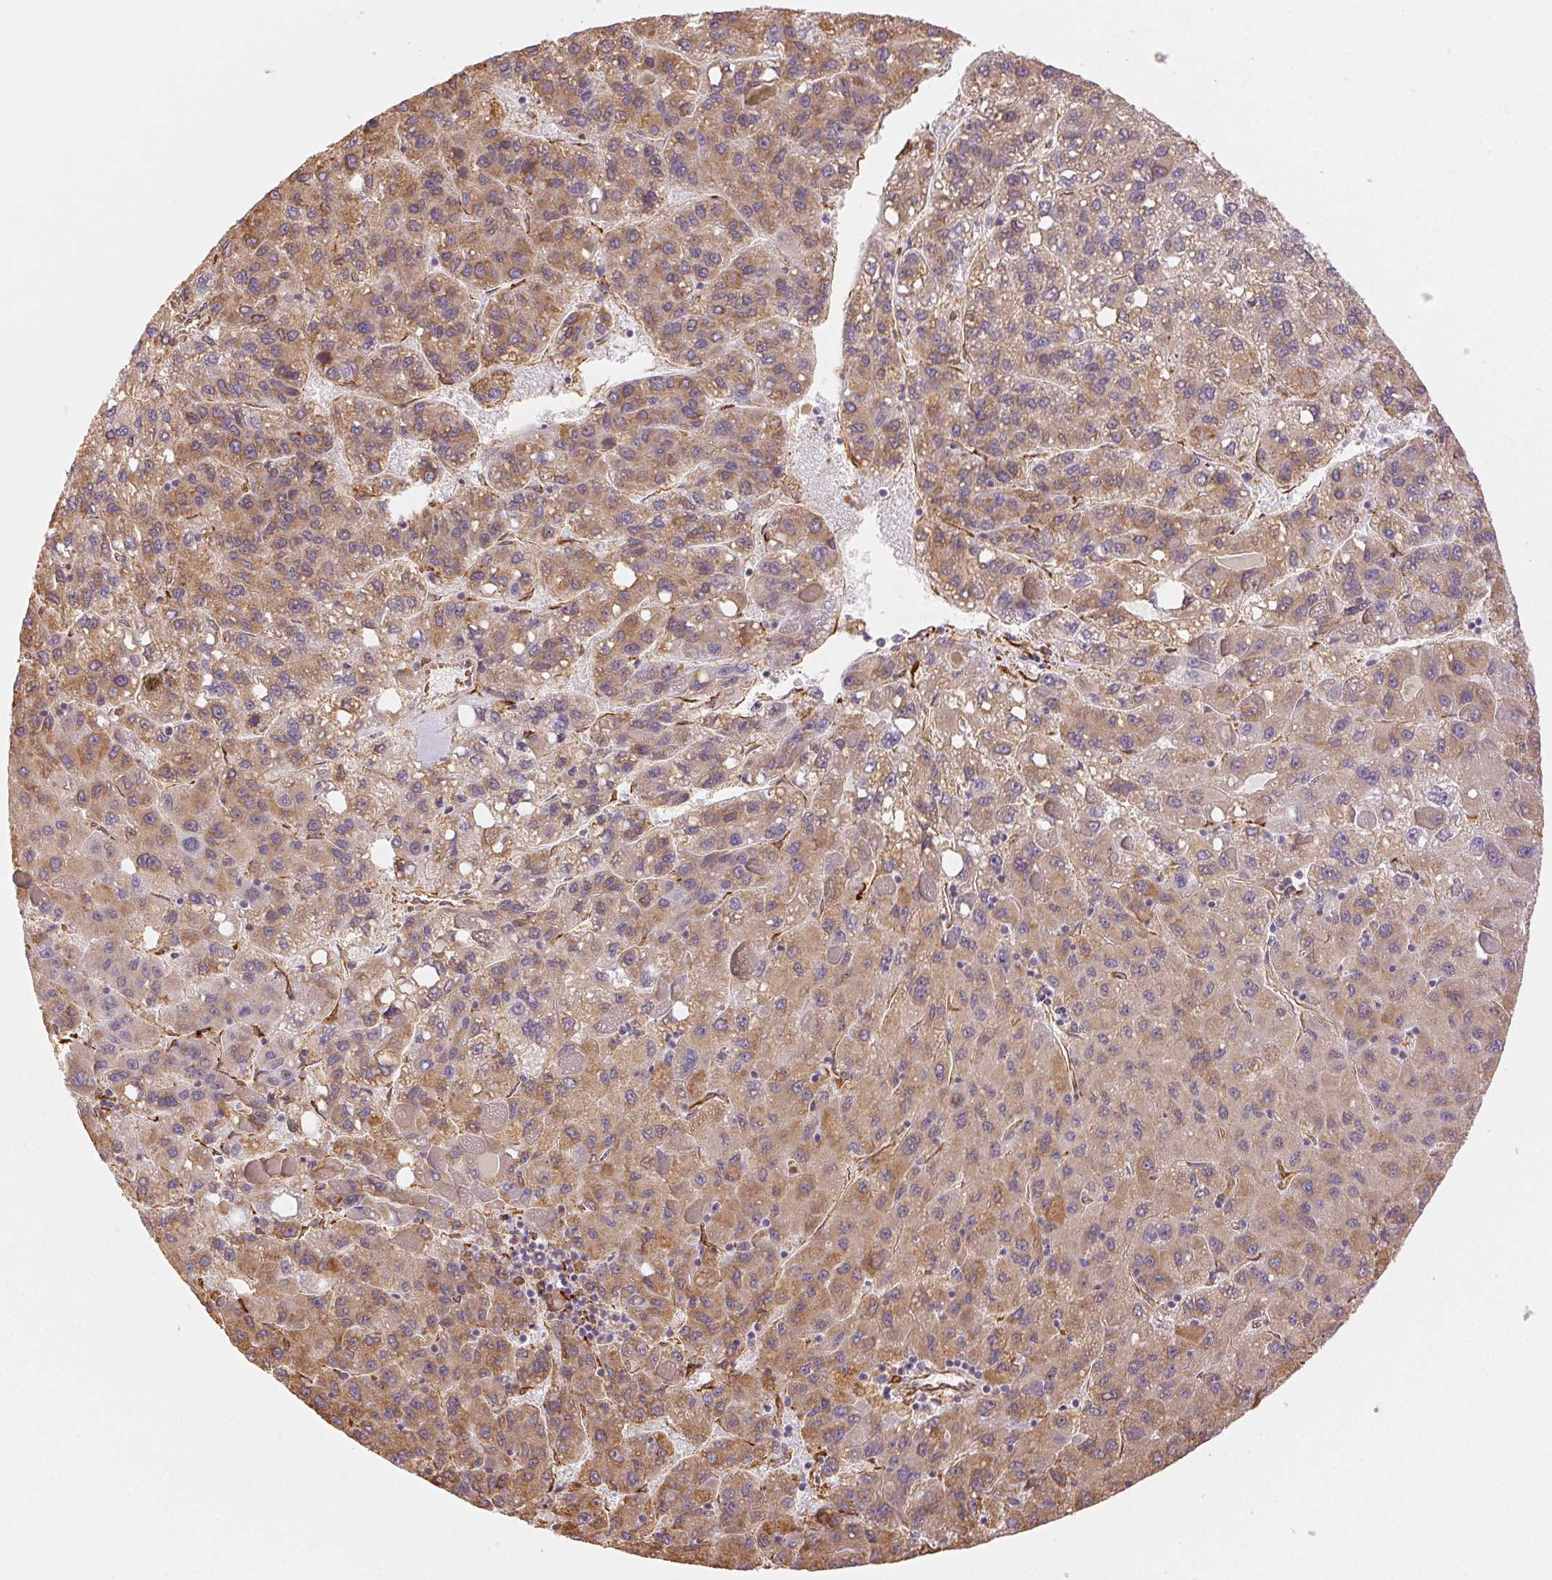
{"staining": {"intensity": "moderate", "quantity": "25%-75%", "location": "cytoplasmic/membranous"}, "tissue": "liver cancer", "cell_type": "Tumor cells", "image_type": "cancer", "snomed": [{"axis": "morphology", "description": "Carcinoma, Hepatocellular, NOS"}, {"axis": "topography", "description": "Liver"}], "caption": "Liver cancer stained with a brown dye demonstrates moderate cytoplasmic/membranous positive expression in approximately 25%-75% of tumor cells.", "gene": "RCN3", "patient": {"sex": "female", "age": 82}}